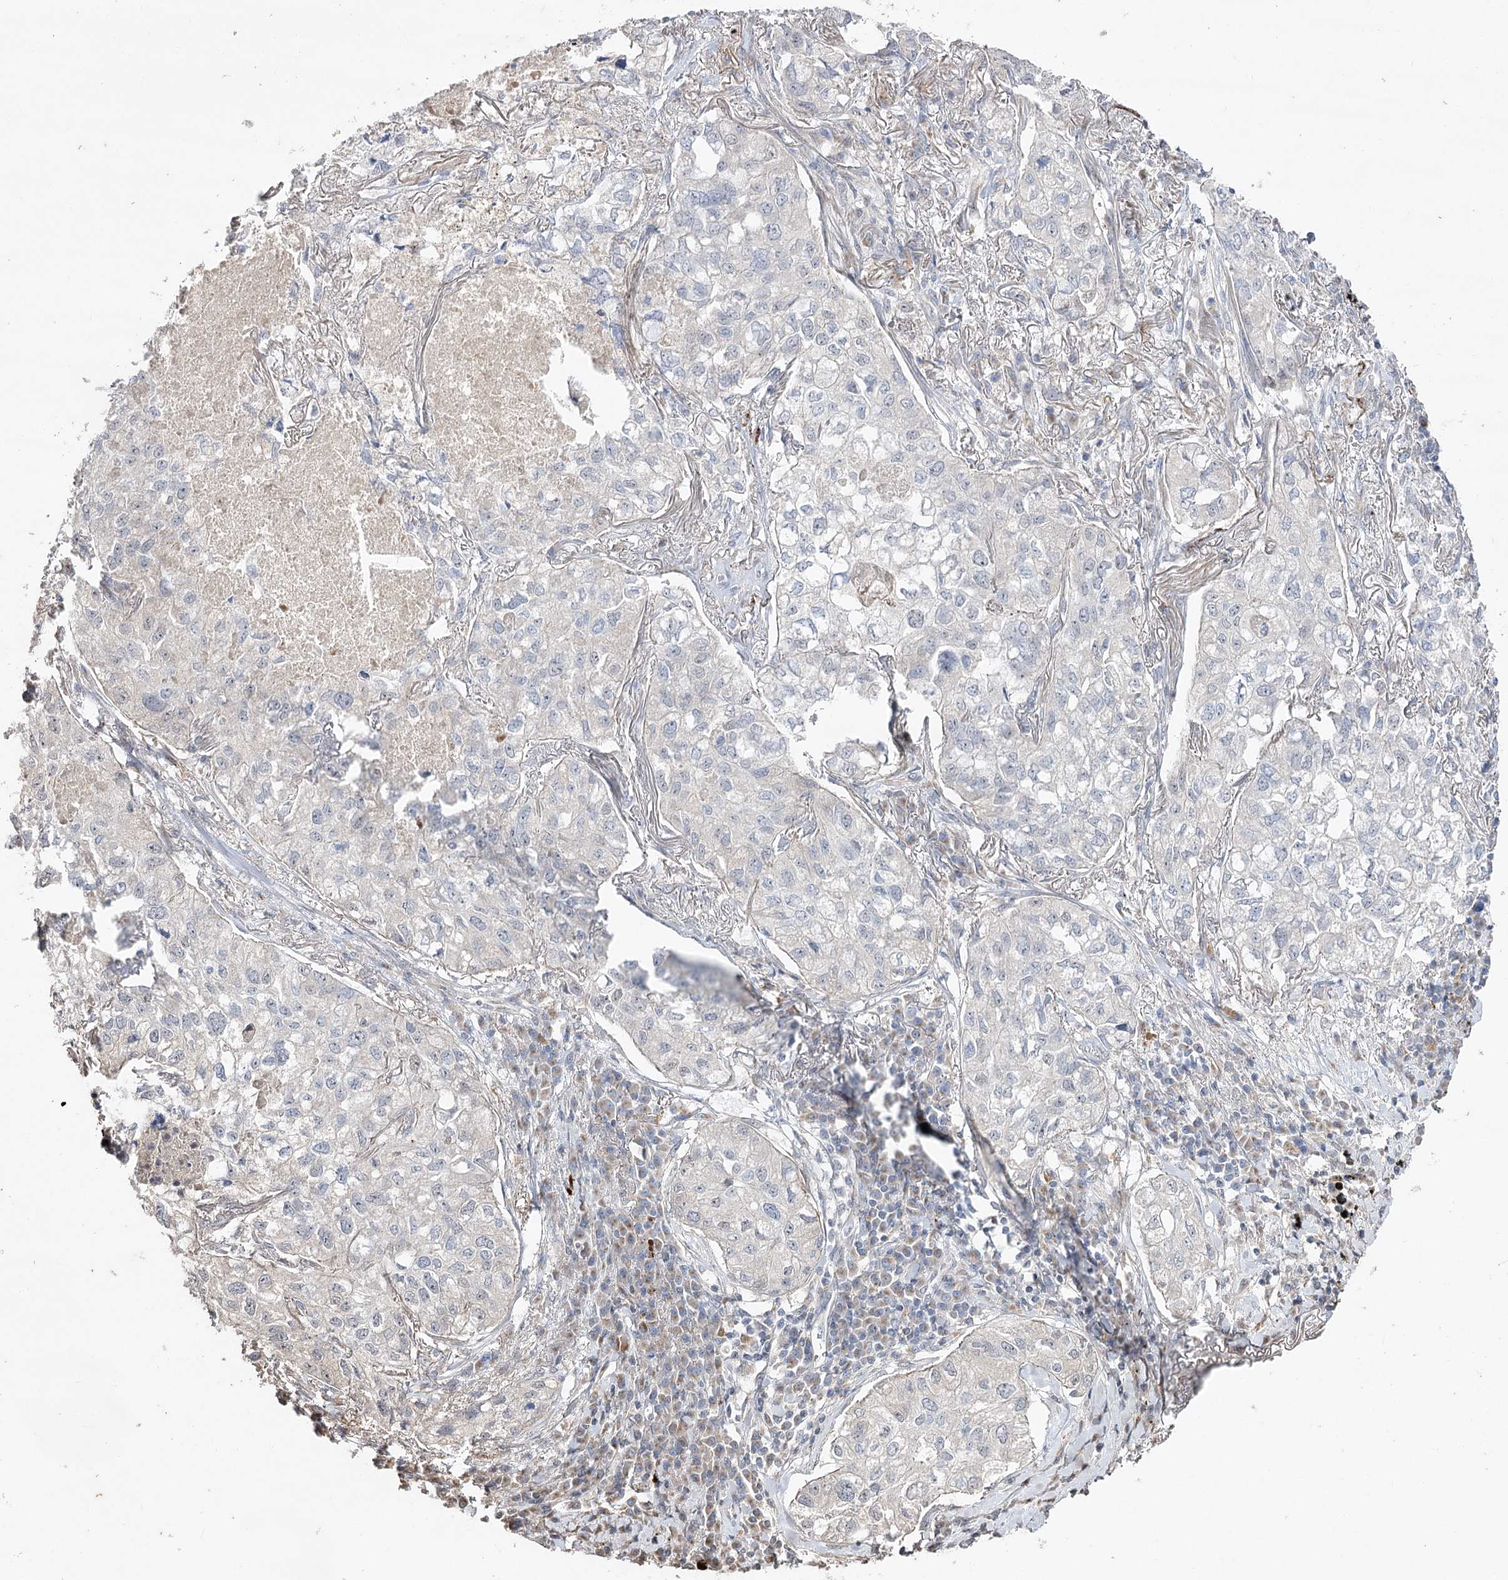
{"staining": {"intensity": "negative", "quantity": "none", "location": "none"}, "tissue": "lung cancer", "cell_type": "Tumor cells", "image_type": "cancer", "snomed": [{"axis": "morphology", "description": "Adenocarcinoma, NOS"}, {"axis": "topography", "description": "Lung"}], "caption": "This image is of adenocarcinoma (lung) stained with immunohistochemistry to label a protein in brown with the nuclei are counter-stained blue. There is no staining in tumor cells.", "gene": "OBSL1", "patient": {"sex": "male", "age": 65}}